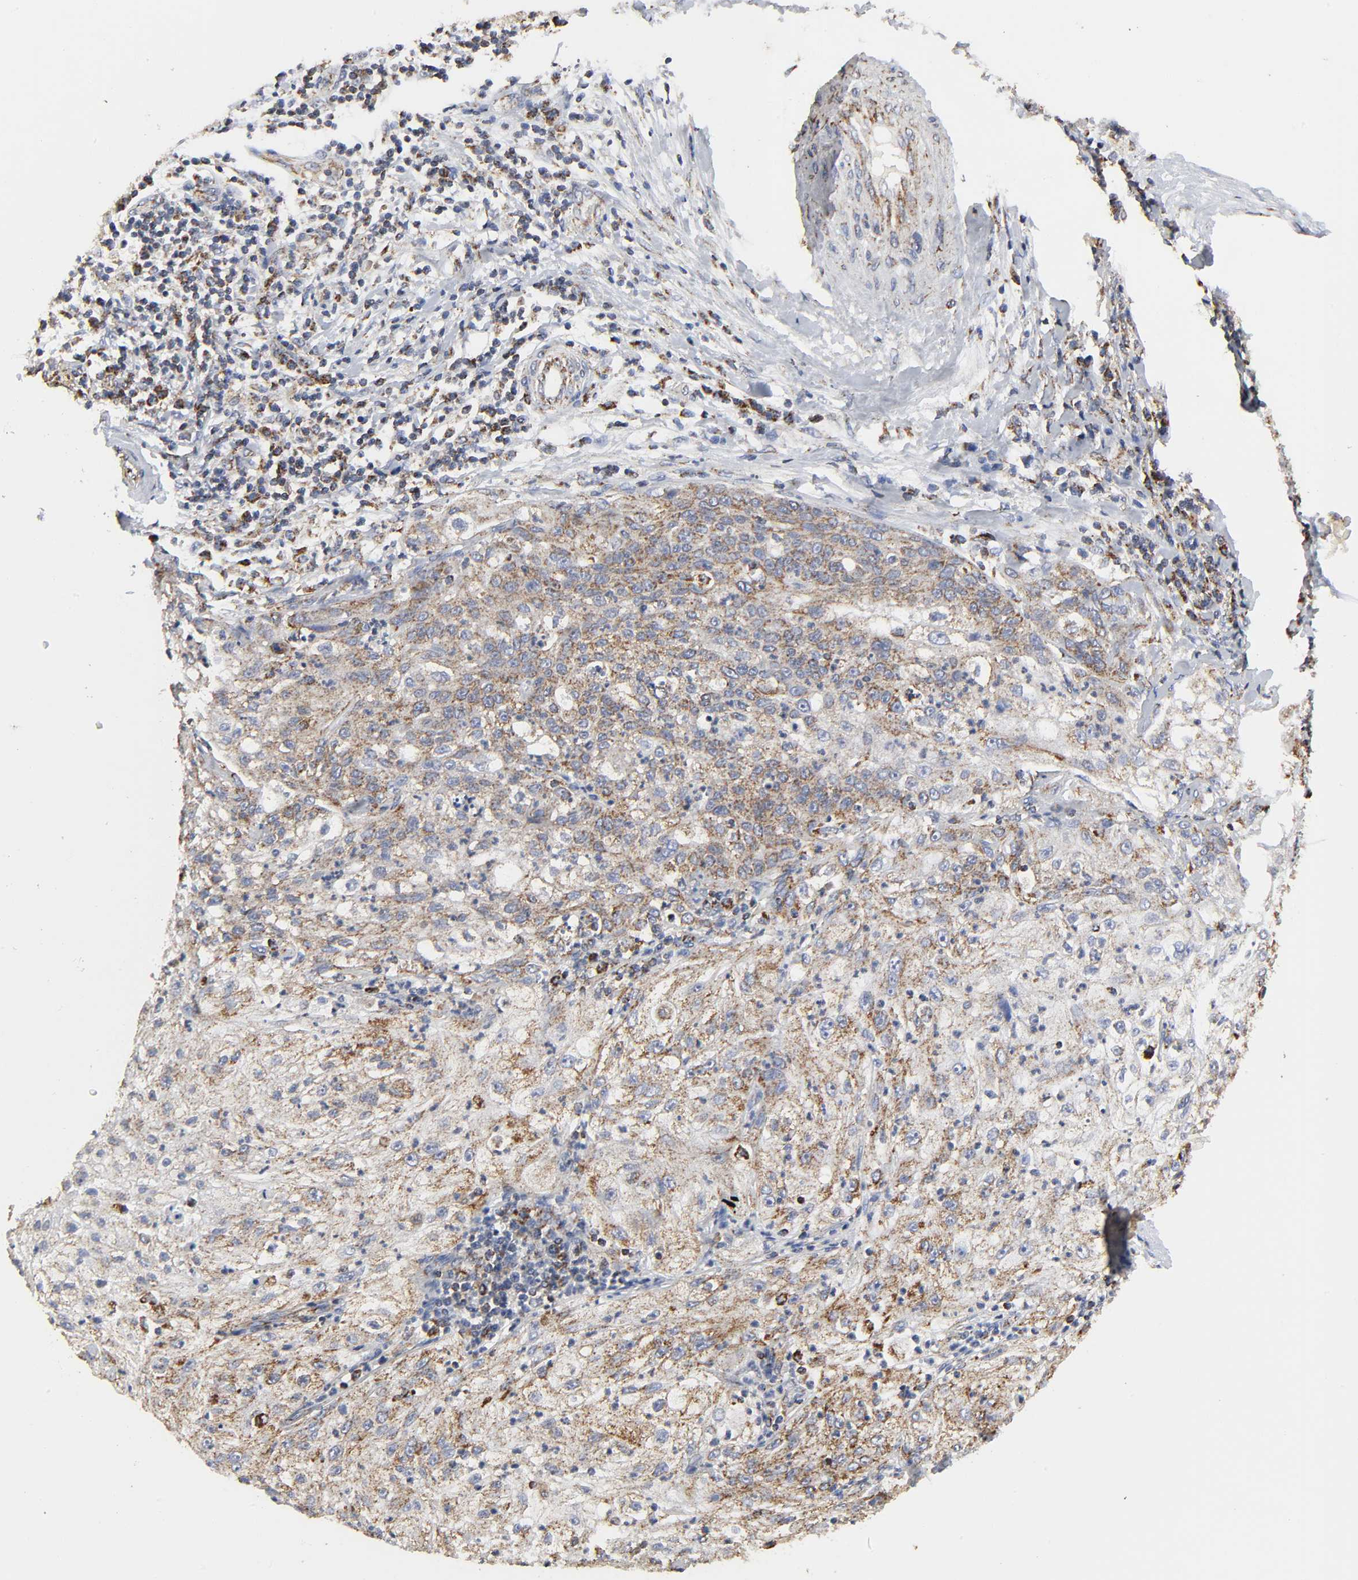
{"staining": {"intensity": "weak", "quantity": ">75%", "location": "cytoplasmic/membranous"}, "tissue": "lung cancer", "cell_type": "Tumor cells", "image_type": "cancer", "snomed": [{"axis": "morphology", "description": "Inflammation, NOS"}, {"axis": "morphology", "description": "Squamous cell carcinoma, NOS"}, {"axis": "topography", "description": "Lymph node"}, {"axis": "topography", "description": "Soft tissue"}, {"axis": "topography", "description": "Lung"}], "caption": "This photomicrograph demonstrates lung squamous cell carcinoma stained with immunohistochemistry (IHC) to label a protein in brown. The cytoplasmic/membranous of tumor cells show weak positivity for the protein. Nuclei are counter-stained blue.", "gene": "COX6B1", "patient": {"sex": "male", "age": 66}}